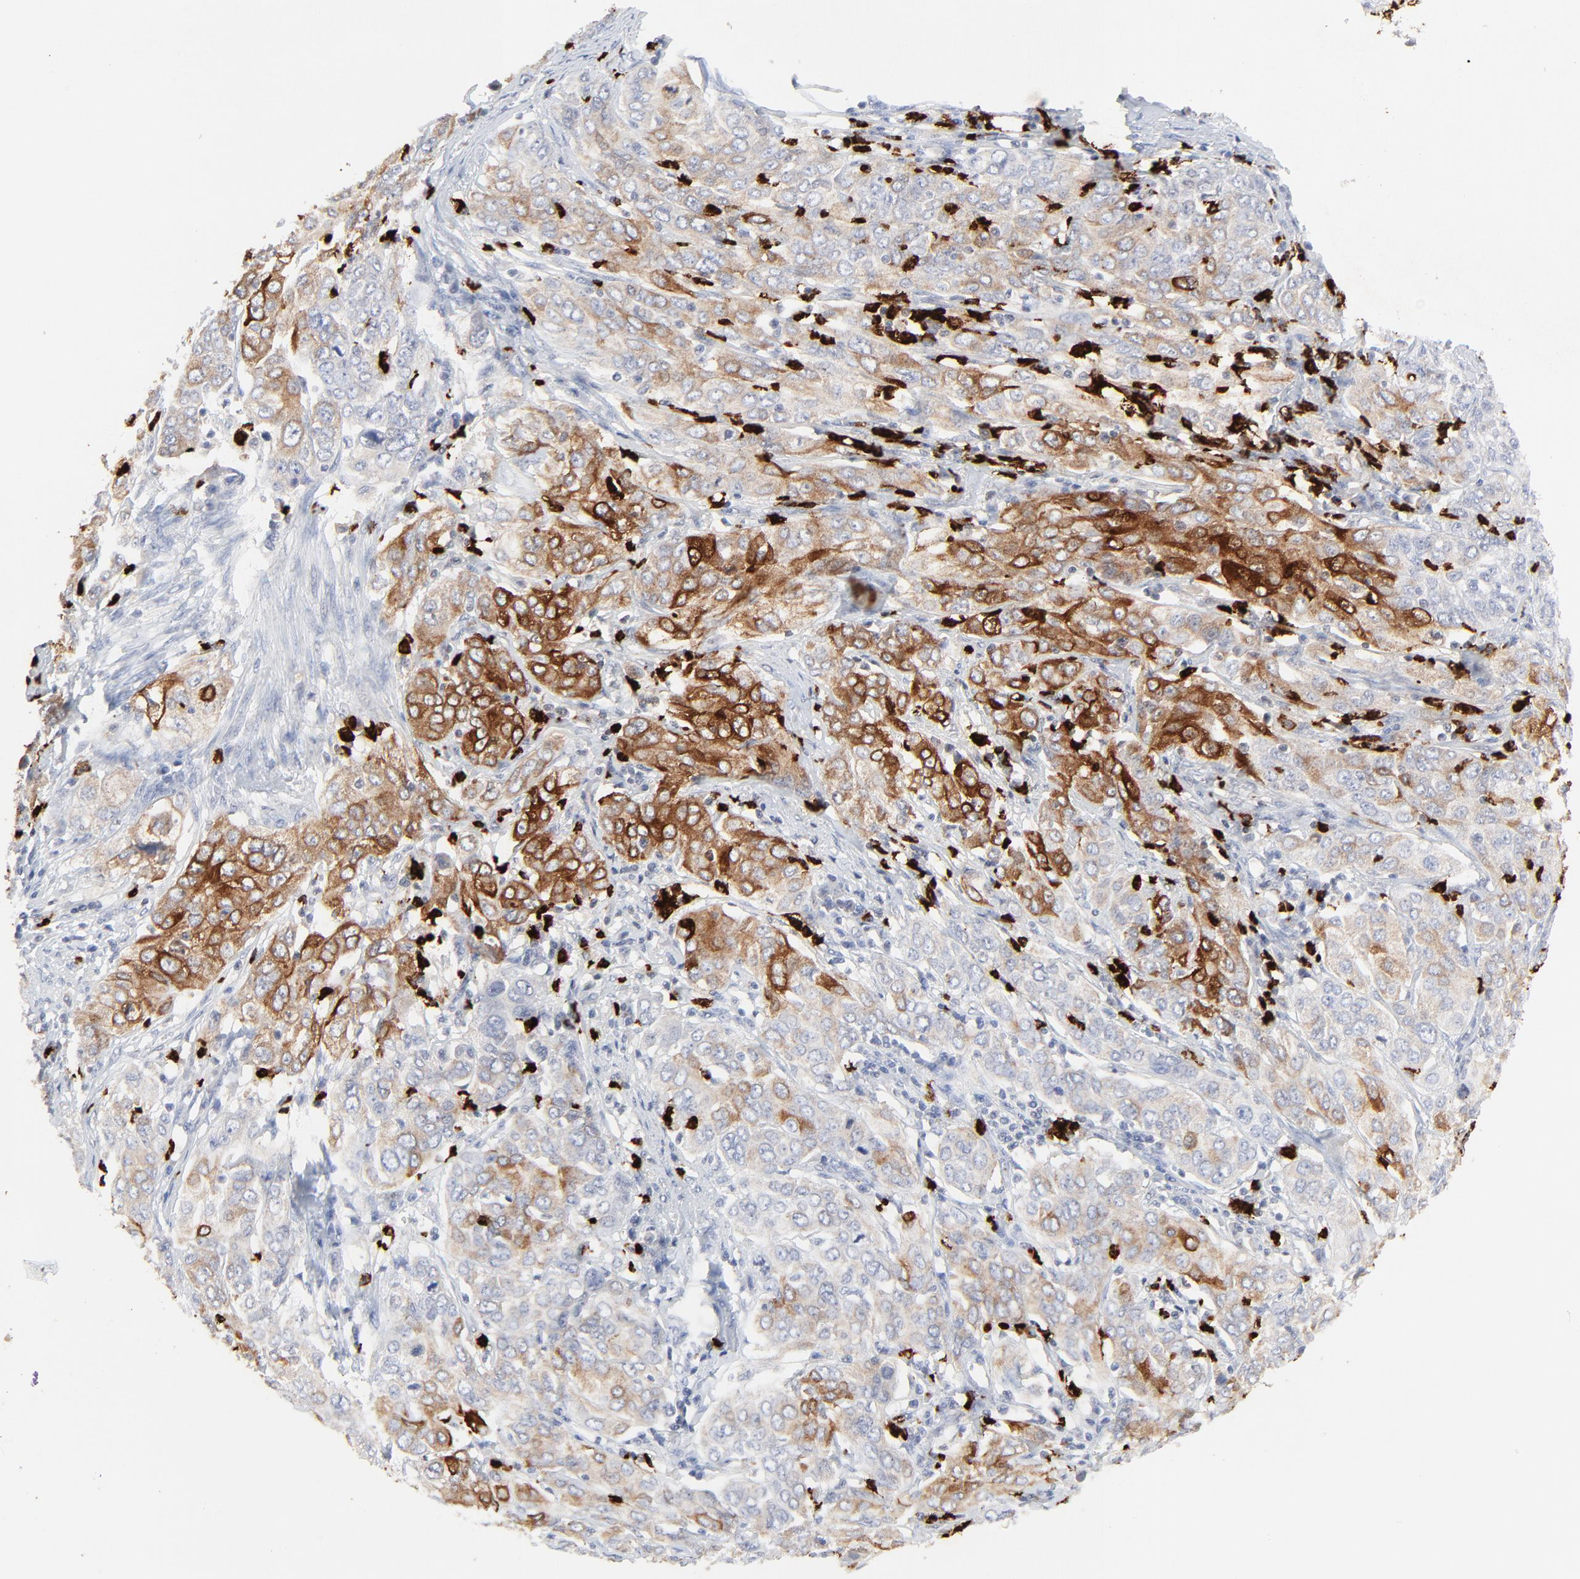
{"staining": {"intensity": "moderate", "quantity": "<25%", "location": "cytoplasmic/membranous"}, "tissue": "cervical cancer", "cell_type": "Tumor cells", "image_type": "cancer", "snomed": [{"axis": "morphology", "description": "Squamous cell carcinoma, NOS"}, {"axis": "topography", "description": "Cervix"}], "caption": "Moderate cytoplasmic/membranous protein staining is identified in approximately <25% of tumor cells in squamous cell carcinoma (cervical).", "gene": "LCN2", "patient": {"sex": "female", "age": 38}}